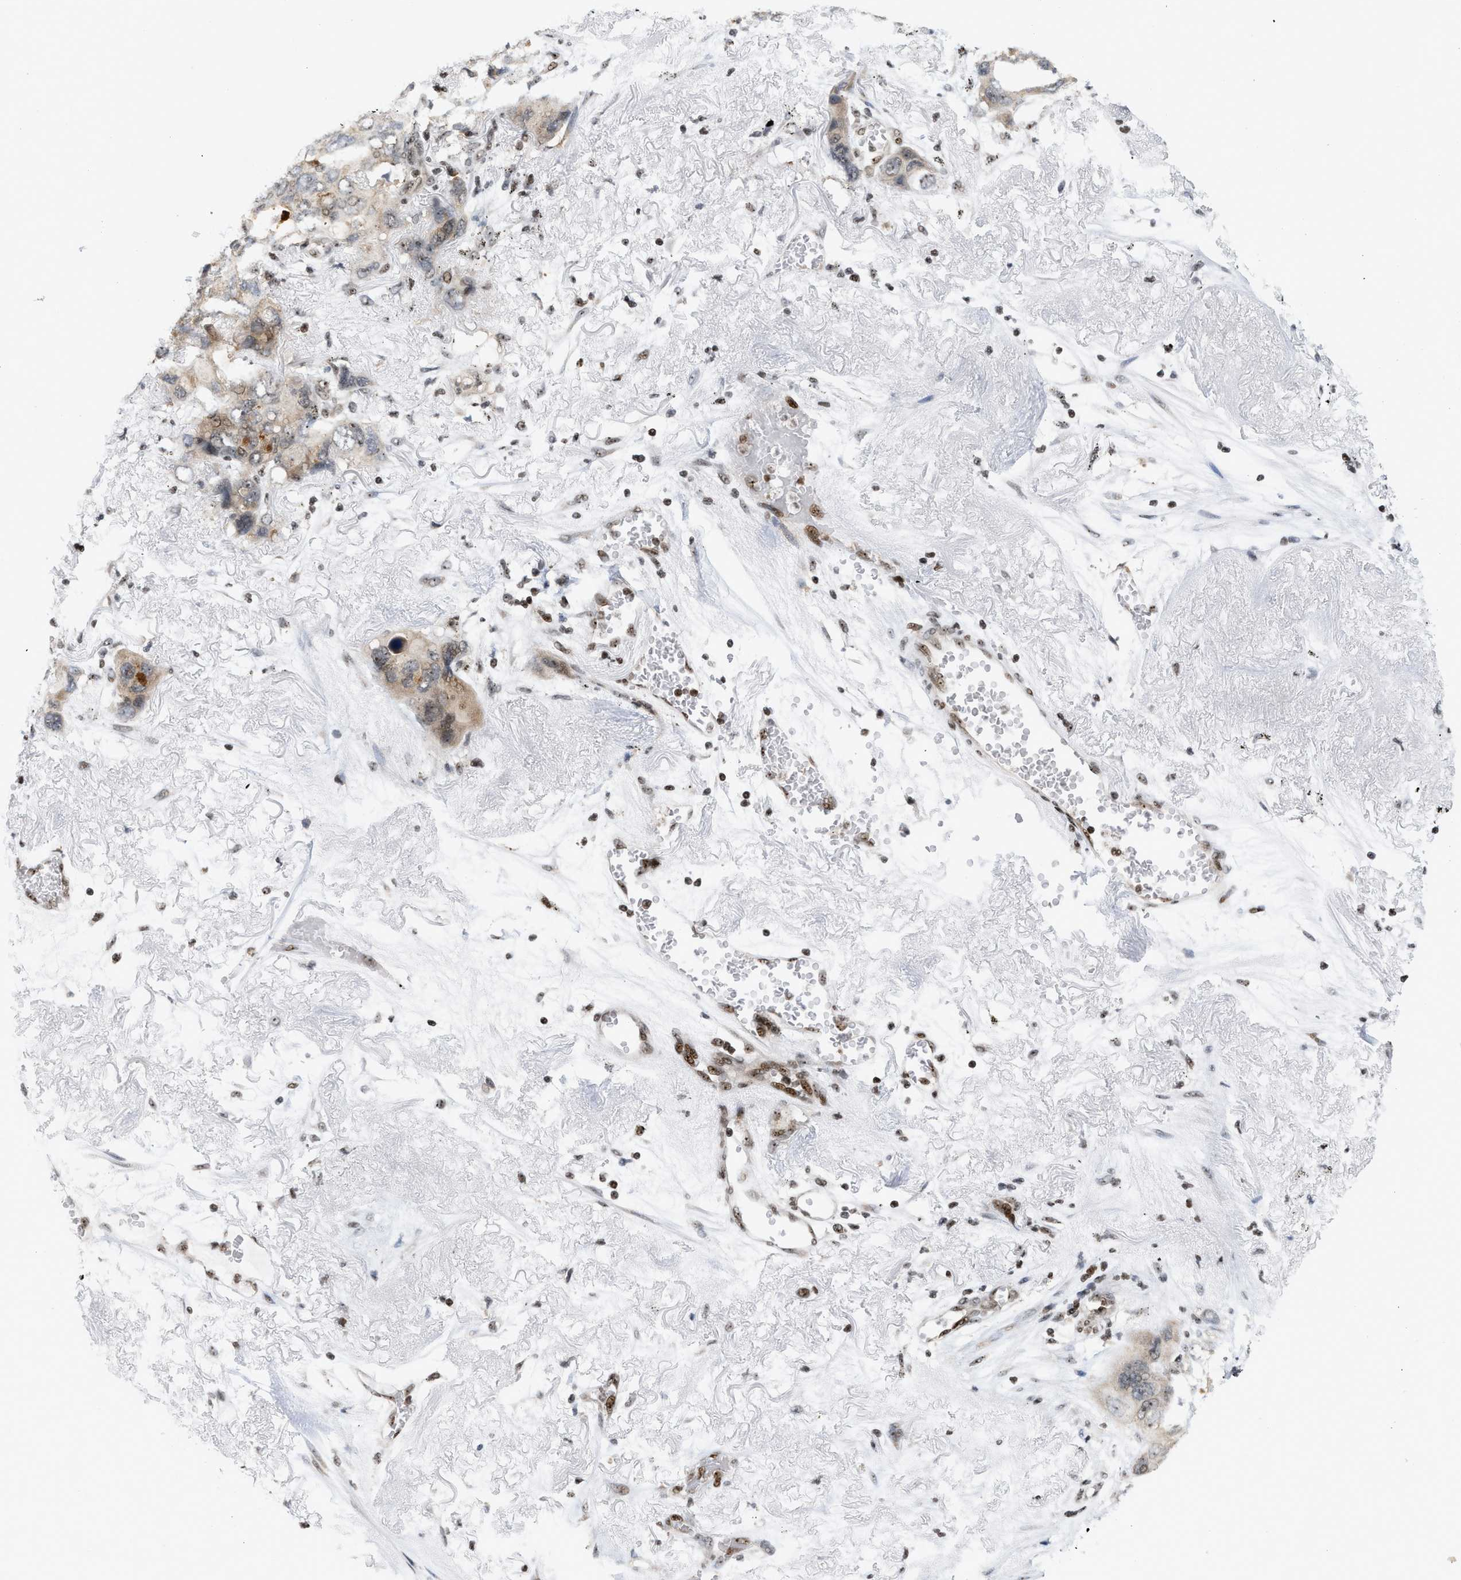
{"staining": {"intensity": "weak", "quantity": "25%-75%", "location": "cytoplasmic/membranous,nuclear"}, "tissue": "lung cancer", "cell_type": "Tumor cells", "image_type": "cancer", "snomed": [{"axis": "morphology", "description": "Squamous cell carcinoma, NOS"}, {"axis": "topography", "description": "Lung"}], "caption": "Immunohistochemistry (IHC) image of neoplastic tissue: human lung cancer (squamous cell carcinoma) stained using immunohistochemistry (IHC) exhibits low levels of weak protein expression localized specifically in the cytoplasmic/membranous and nuclear of tumor cells, appearing as a cytoplasmic/membranous and nuclear brown color.", "gene": "ZNF22", "patient": {"sex": "female", "age": 73}}